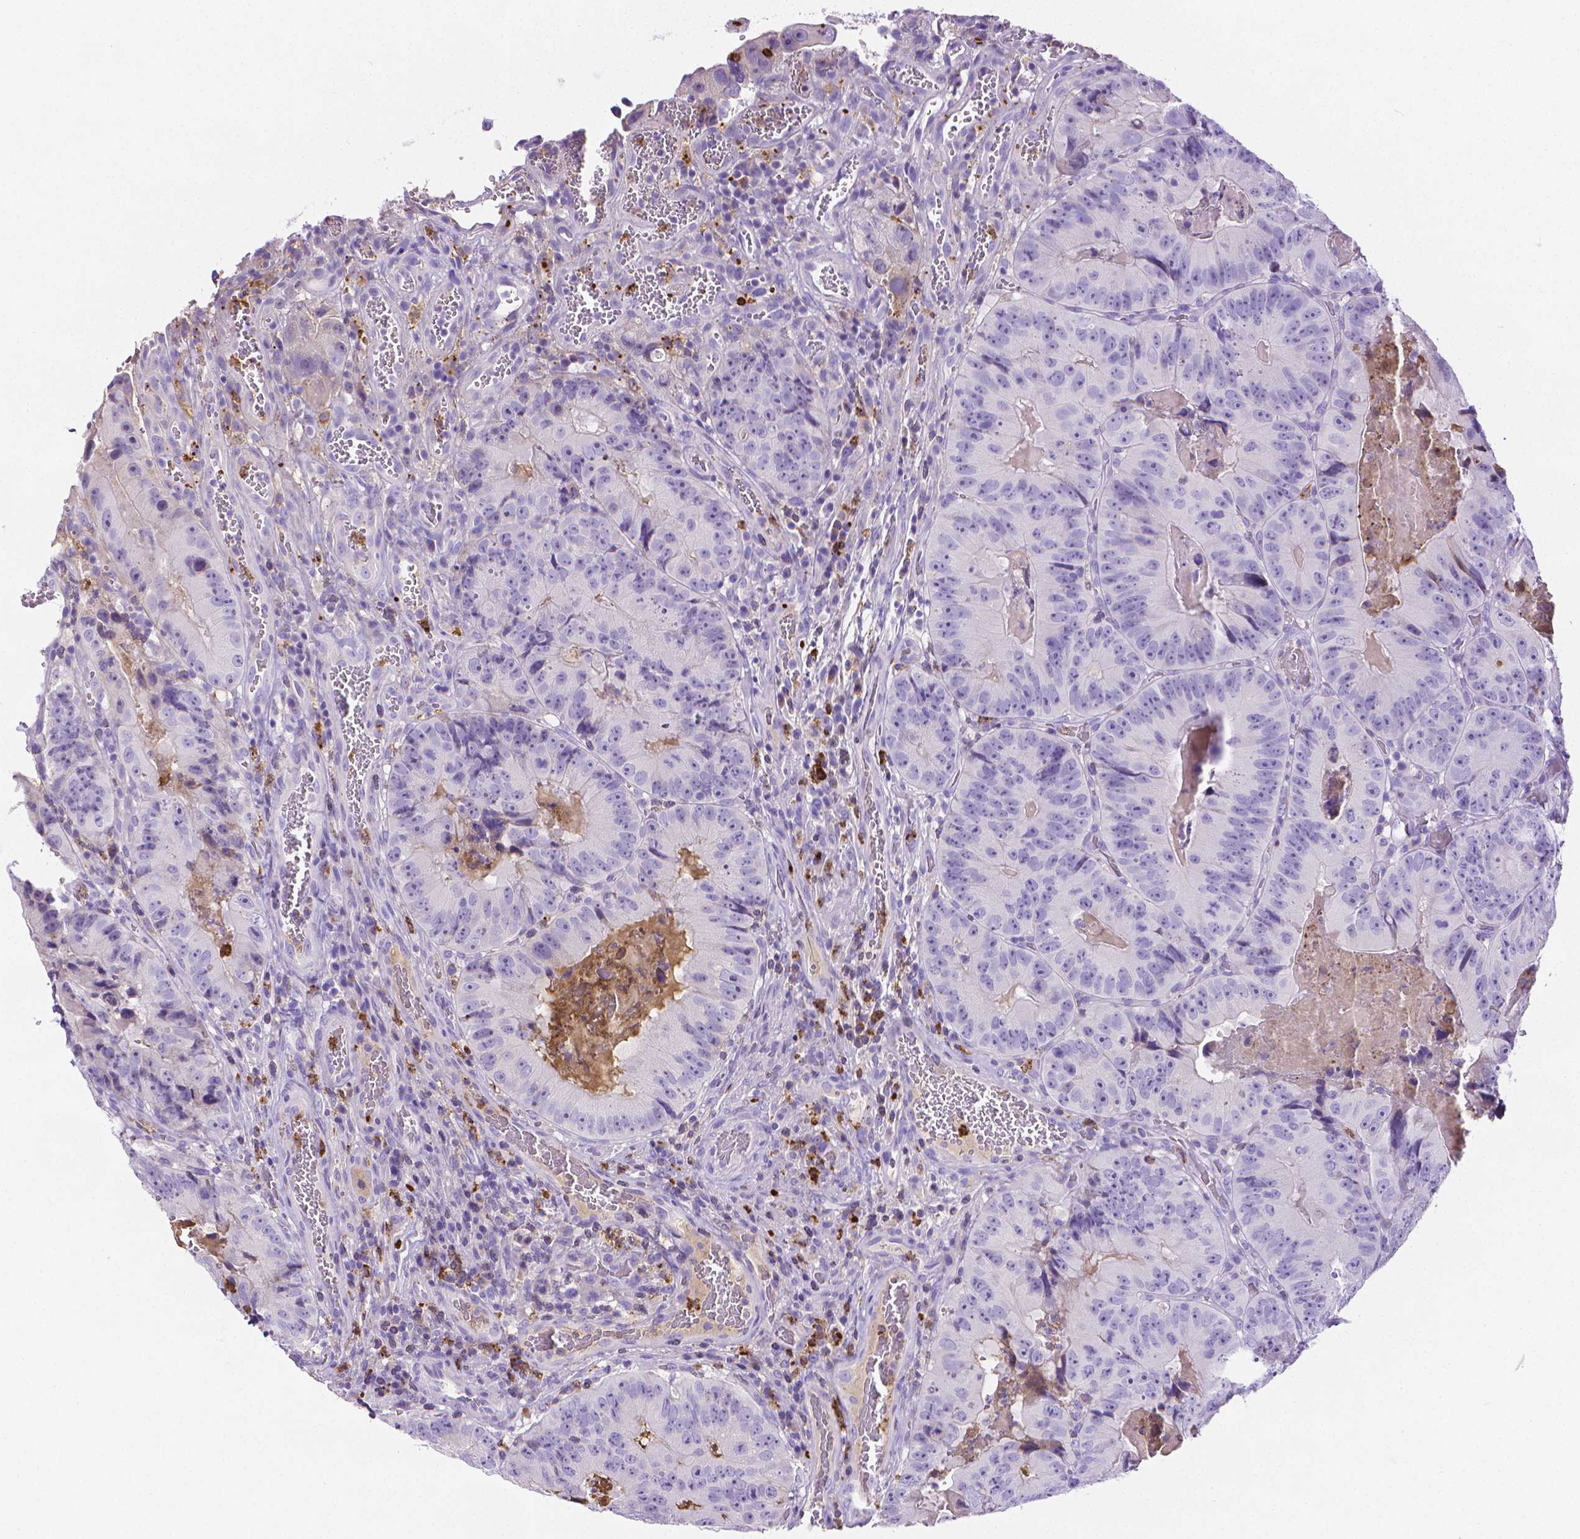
{"staining": {"intensity": "negative", "quantity": "none", "location": "none"}, "tissue": "colorectal cancer", "cell_type": "Tumor cells", "image_type": "cancer", "snomed": [{"axis": "morphology", "description": "Adenocarcinoma, NOS"}, {"axis": "topography", "description": "Colon"}], "caption": "Tumor cells show no significant positivity in adenocarcinoma (colorectal).", "gene": "MMP9", "patient": {"sex": "female", "age": 86}}